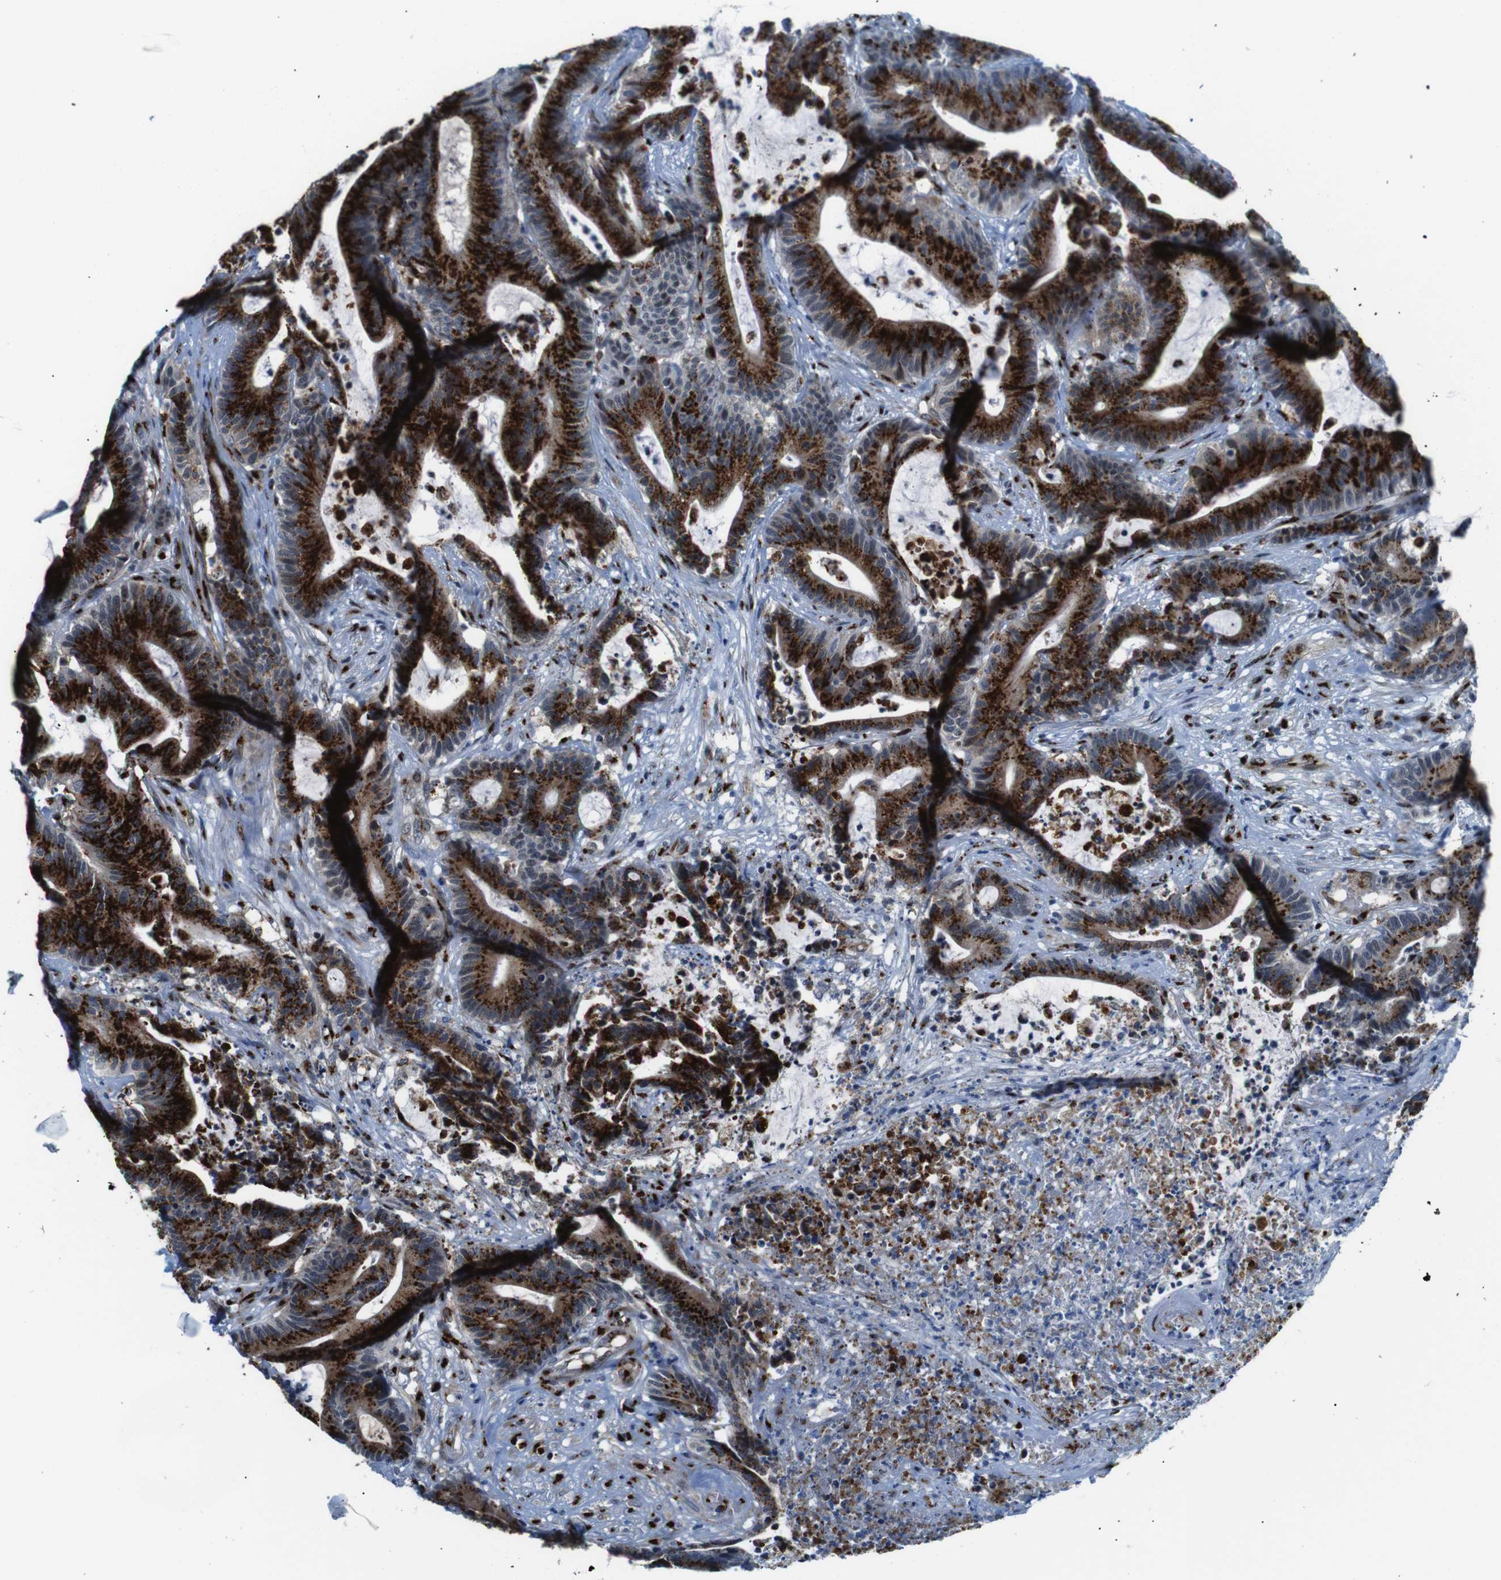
{"staining": {"intensity": "strong", "quantity": ">75%", "location": "cytoplasmic/membranous"}, "tissue": "colorectal cancer", "cell_type": "Tumor cells", "image_type": "cancer", "snomed": [{"axis": "morphology", "description": "Adenocarcinoma, NOS"}, {"axis": "topography", "description": "Colon"}], "caption": "Brown immunohistochemical staining in human colorectal cancer (adenocarcinoma) reveals strong cytoplasmic/membranous positivity in approximately >75% of tumor cells.", "gene": "TGOLN2", "patient": {"sex": "female", "age": 84}}